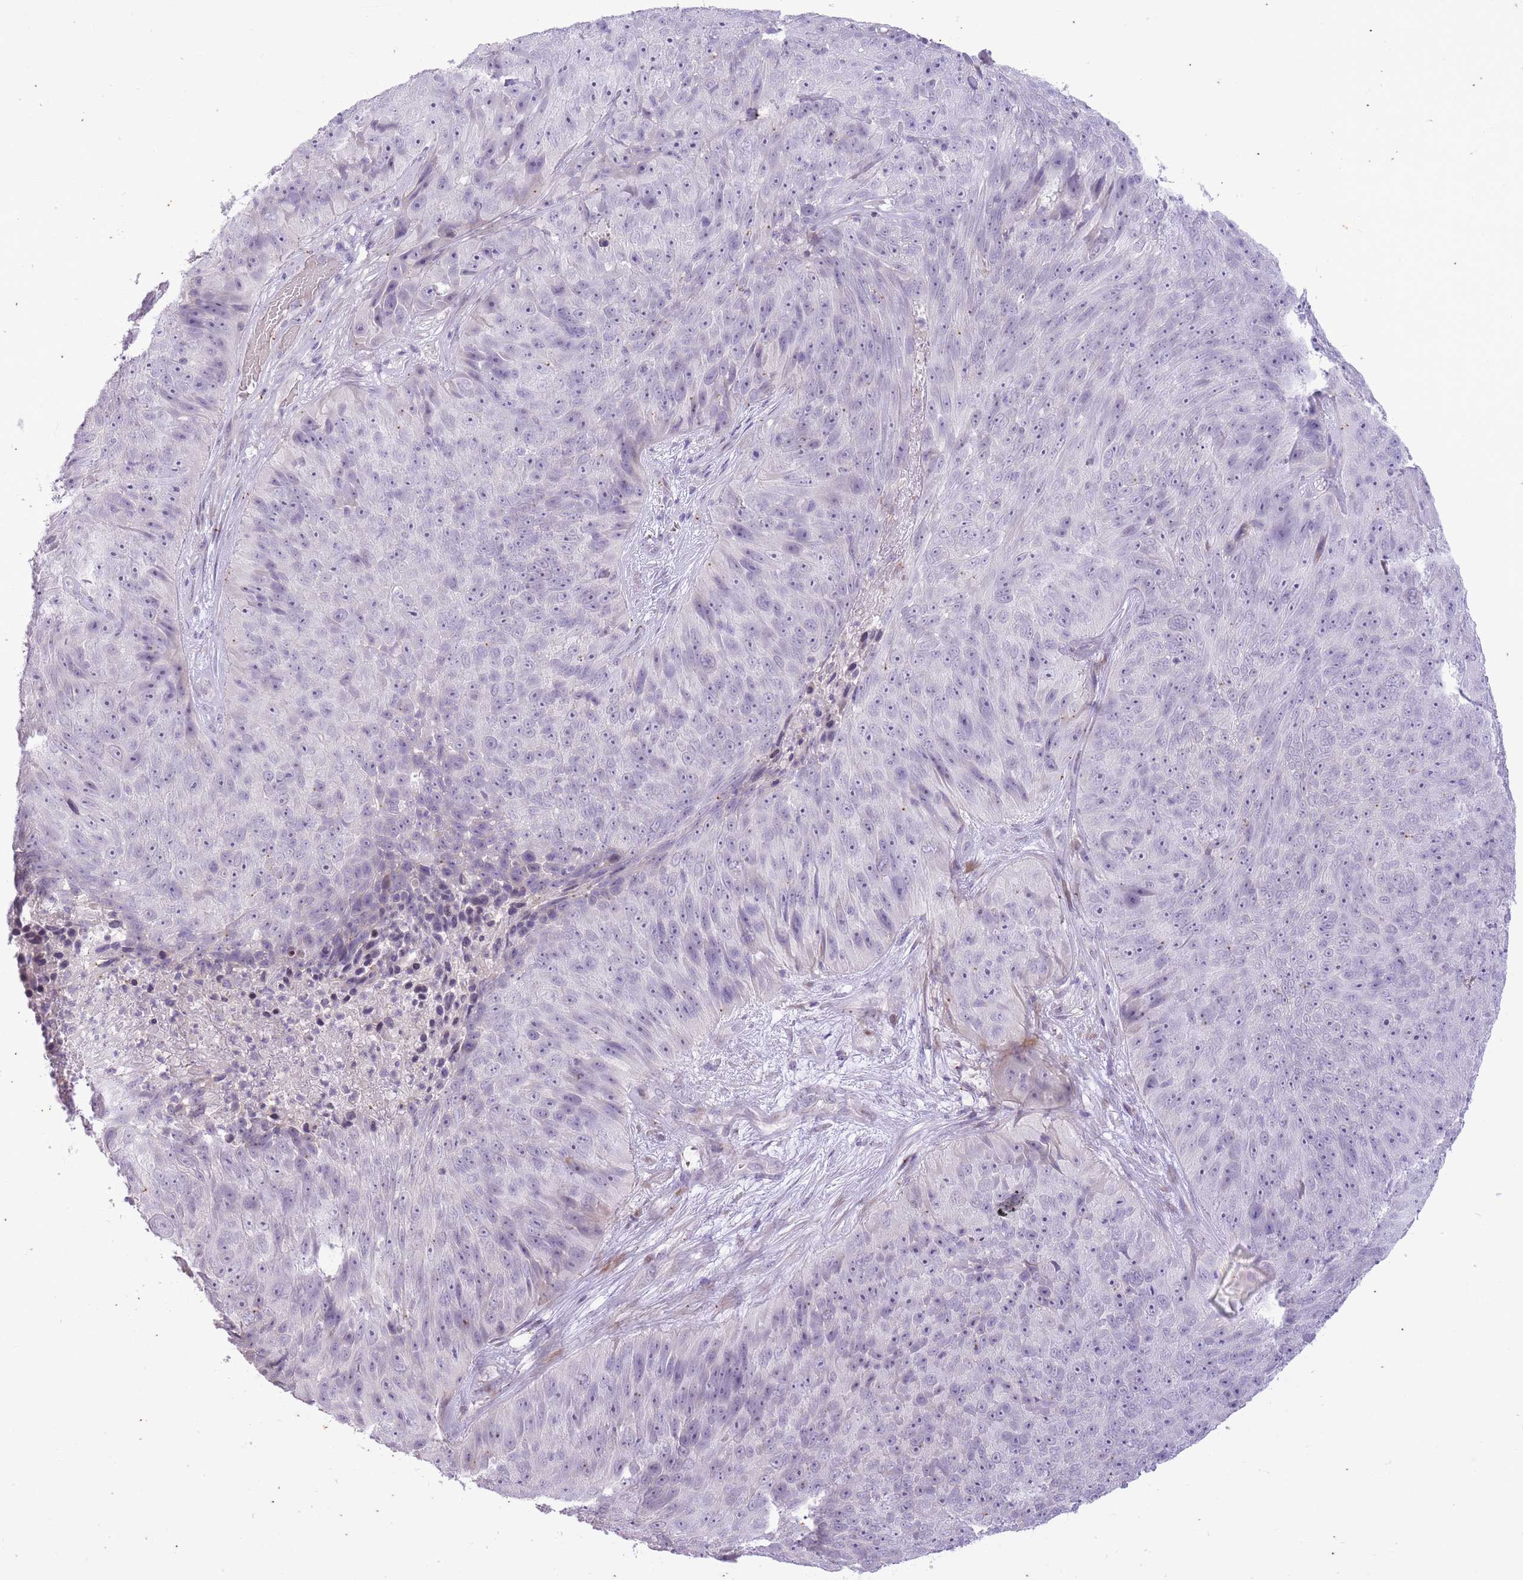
{"staining": {"intensity": "negative", "quantity": "none", "location": "none"}, "tissue": "skin cancer", "cell_type": "Tumor cells", "image_type": "cancer", "snomed": [{"axis": "morphology", "description": "Squamous cell carcinoma, NOS"}, {"axis": "topography", "description": "Skin"}], "caption": "This is an IHC histopathology image of human skin cancer. There is no expression in tumor cells.", "gene": "CNTNAP3", "patient": {"sex": "female", "age": 87}}